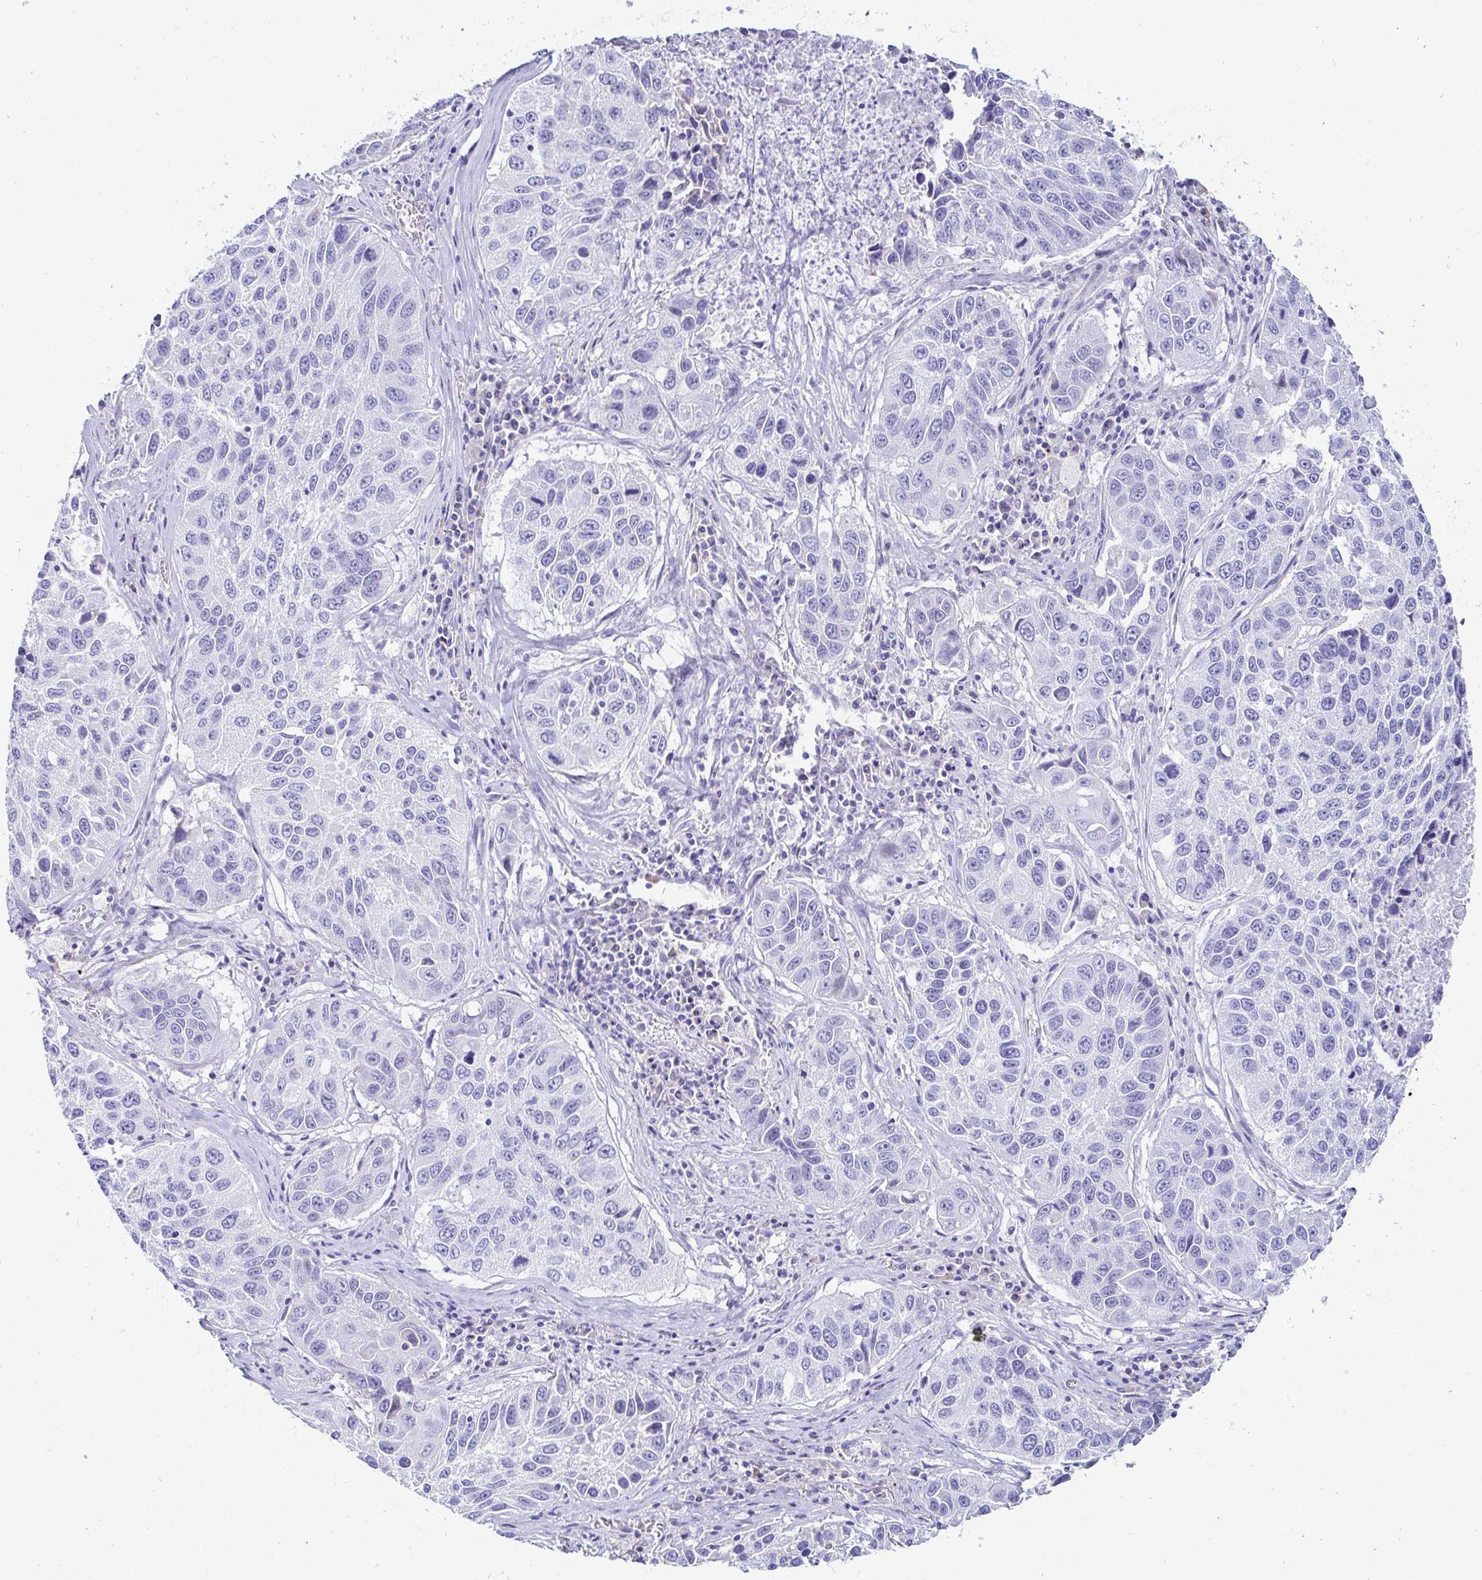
{"staining": {"intensity": "negative", "quantity": "none", "location": "none"}, "tissue": "lung cancer", "cell_type": "Tumor cells", "image_type": "cancer", "snomed": [{"axis": "morphology", "description": "Squamous cell carcinoma, NOS"}, {"axis": "topography", "description": "Lung"}], "caption": "This is an immunohistochemistry image of human squamous cell carcinoma (lung). There is no expression in tumor cells.", "gene": "C4orf17", "patient": {"sex": "female", "age": 61}}